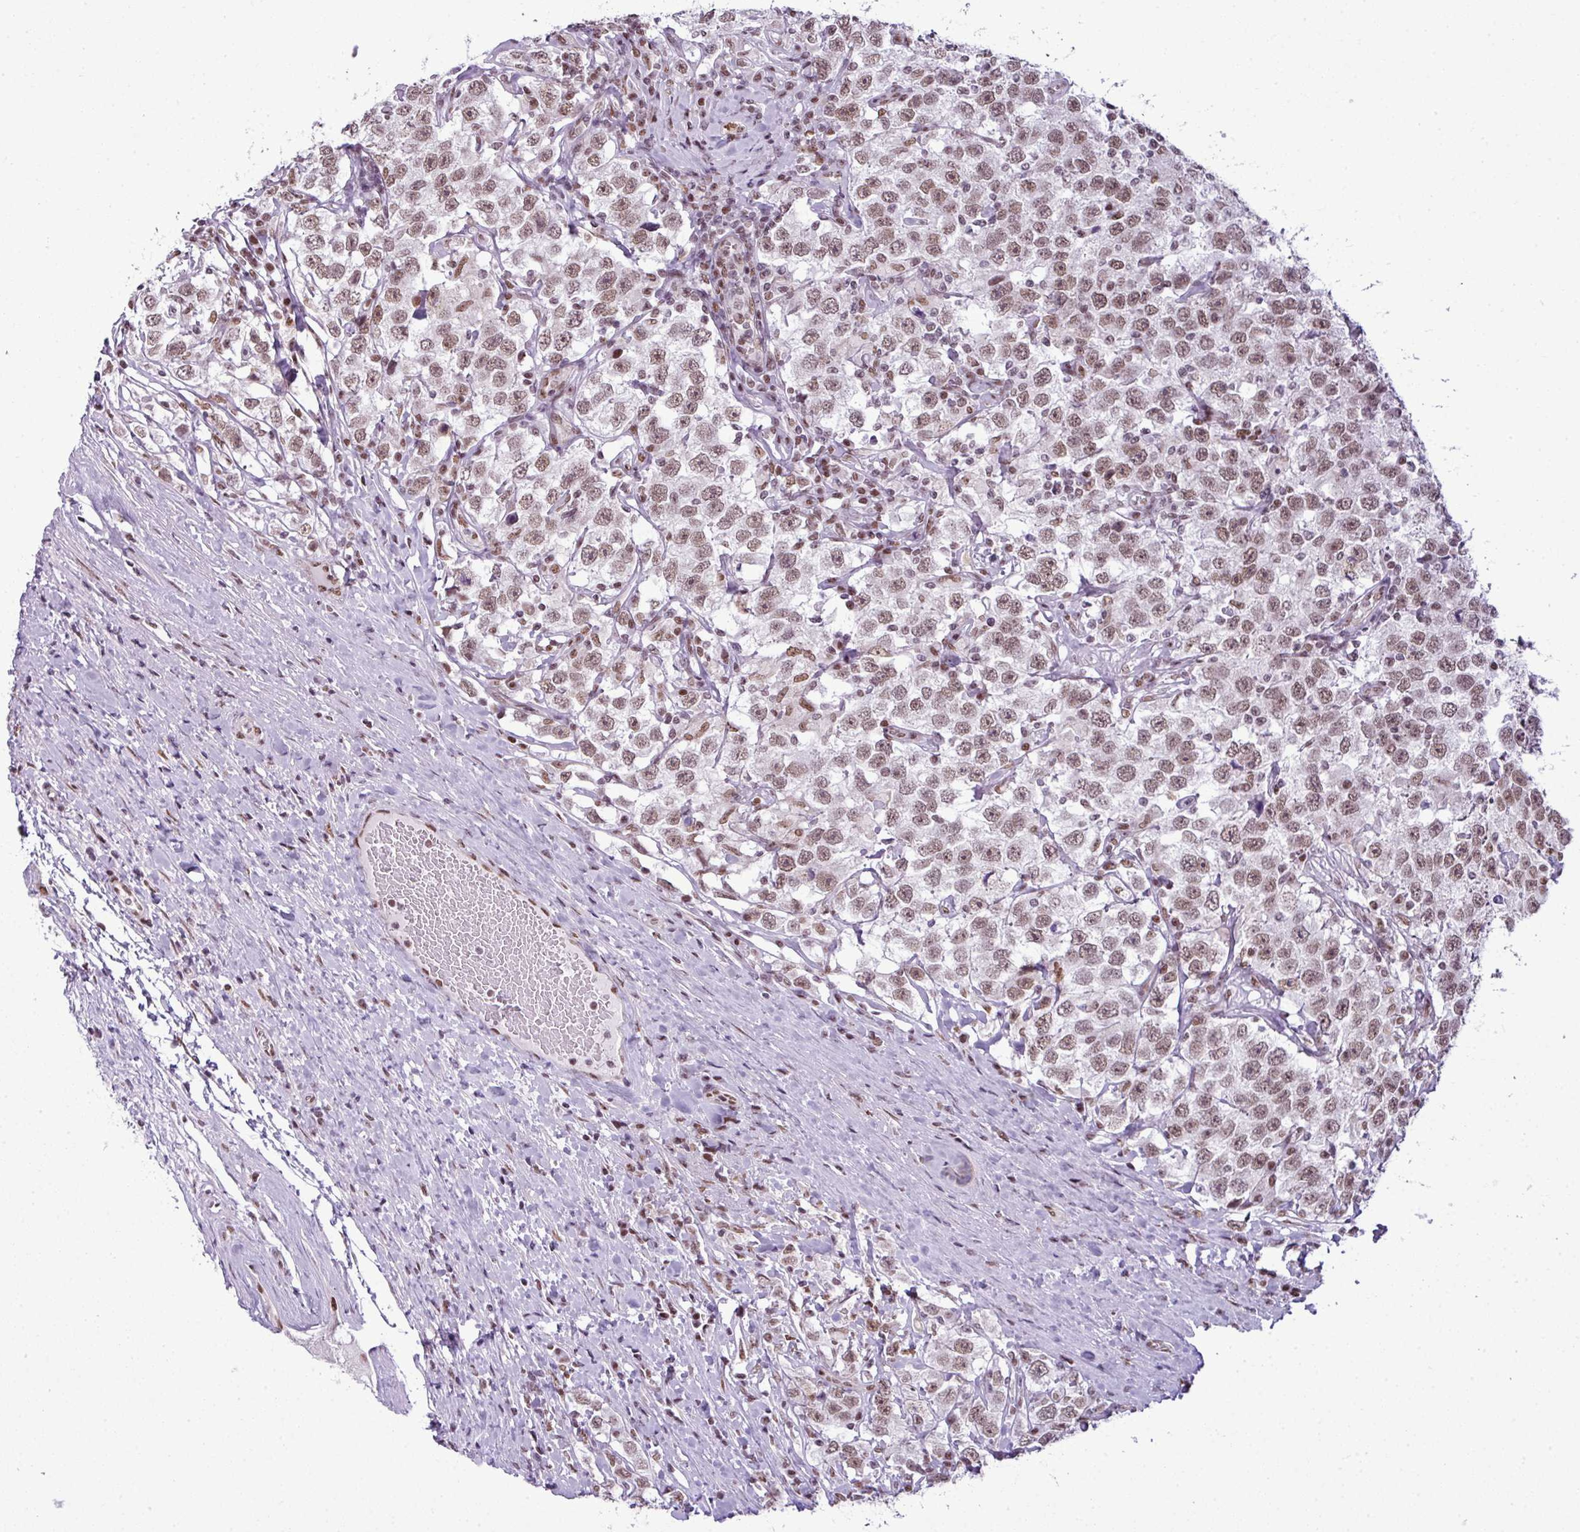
{"staining": {"intensity": "moderate", "quantity": ">75%", "location": "nuclear"}, "tissue": "testis cancer", "cell_type": "Tumor cells", "image_type": "cancer", "snomed": [{"axis": "morphology", "description": "Seminoma, NOS"}, {"axis": "topography", "description": "Testis"}], "caption": "The histopathology image displays staining of testis cancer, revealing moderate nuclear protein positivity (brown color) within tumor cells.", "gene": "ARL6IP4", "patient": {"sex": "male", "age": 41}}